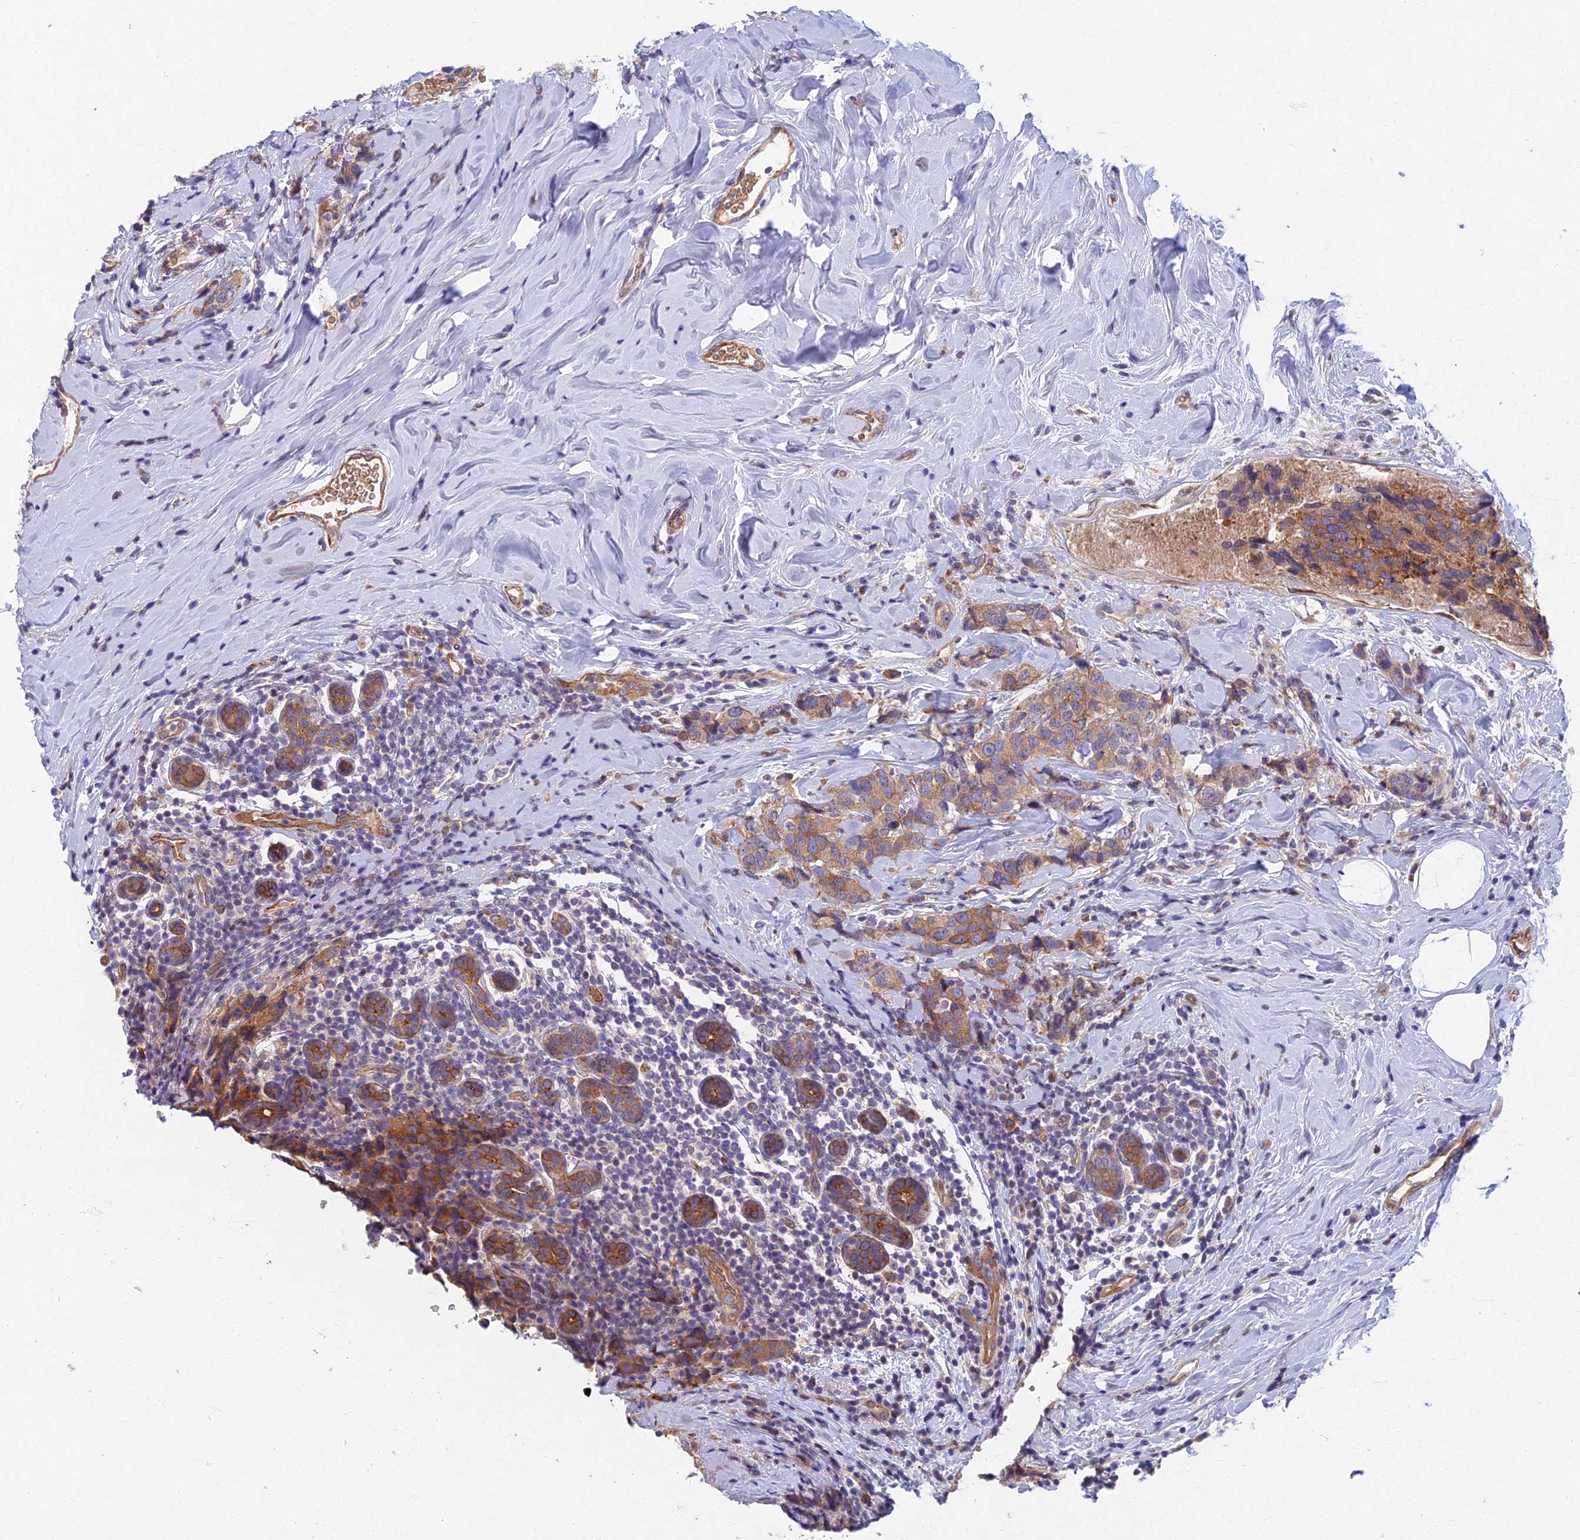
{"staining": {"intensity": "weak", "quantity": "25%-75%", "location": "cytoplasmic/membranous"}, "tissue": "breast cancer", "cell_type": "Tumor cells", "image_type": "cancer", "snomed": [{"axis": "morphology", "description": "Lobular carcinoma"}, {"axis": "topography", "description": "Breast"}], "caption": "There is low levels of weak cytoplasmic/membranous expression in tumor cells of lobular carcinoma (breast), as demonstrated by immunohistochemical staining (brown color).", "gene": "RHBDL2", "patient": {"sex": "female", "age": 59}}